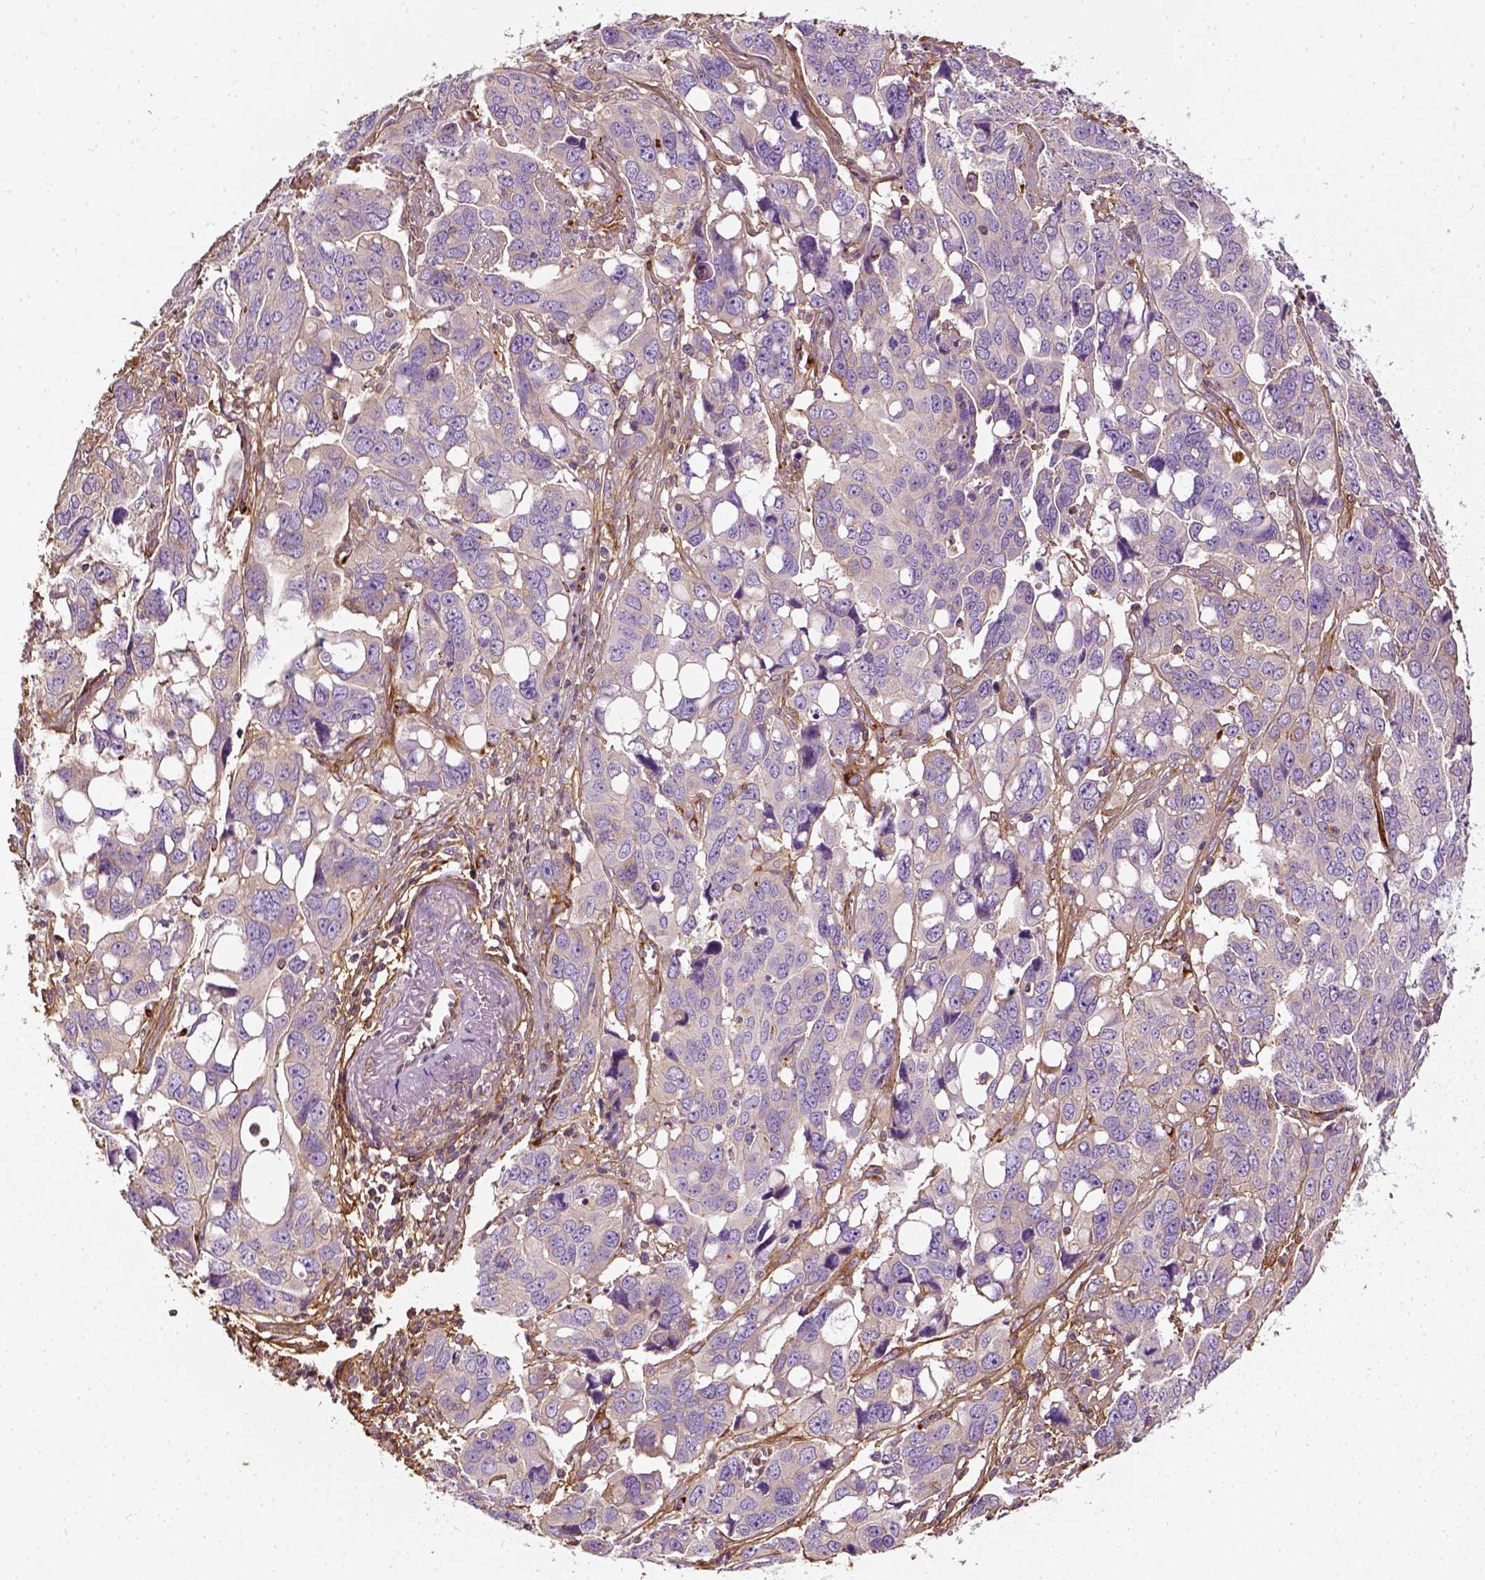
{"staining": {"intensity": "negative", "quantity": "none", "location": "none"}, "tissue": "ovarian cancer", "cell_type": "Tumor cells", "image_type": "cancer", "snomed": [{"axis": "morphology", "description": "Carcinoma, endometroid"}, {"axis": "topography", "description": "Ovary"}], "caption": "This is an immunohistochemistry (IHC) micrograph of human ovarian endometroid carcinoma. There is no positivity in tumor cells.", "gene": "COL6A2", "patient": {"sex": "female", "age": 78}}